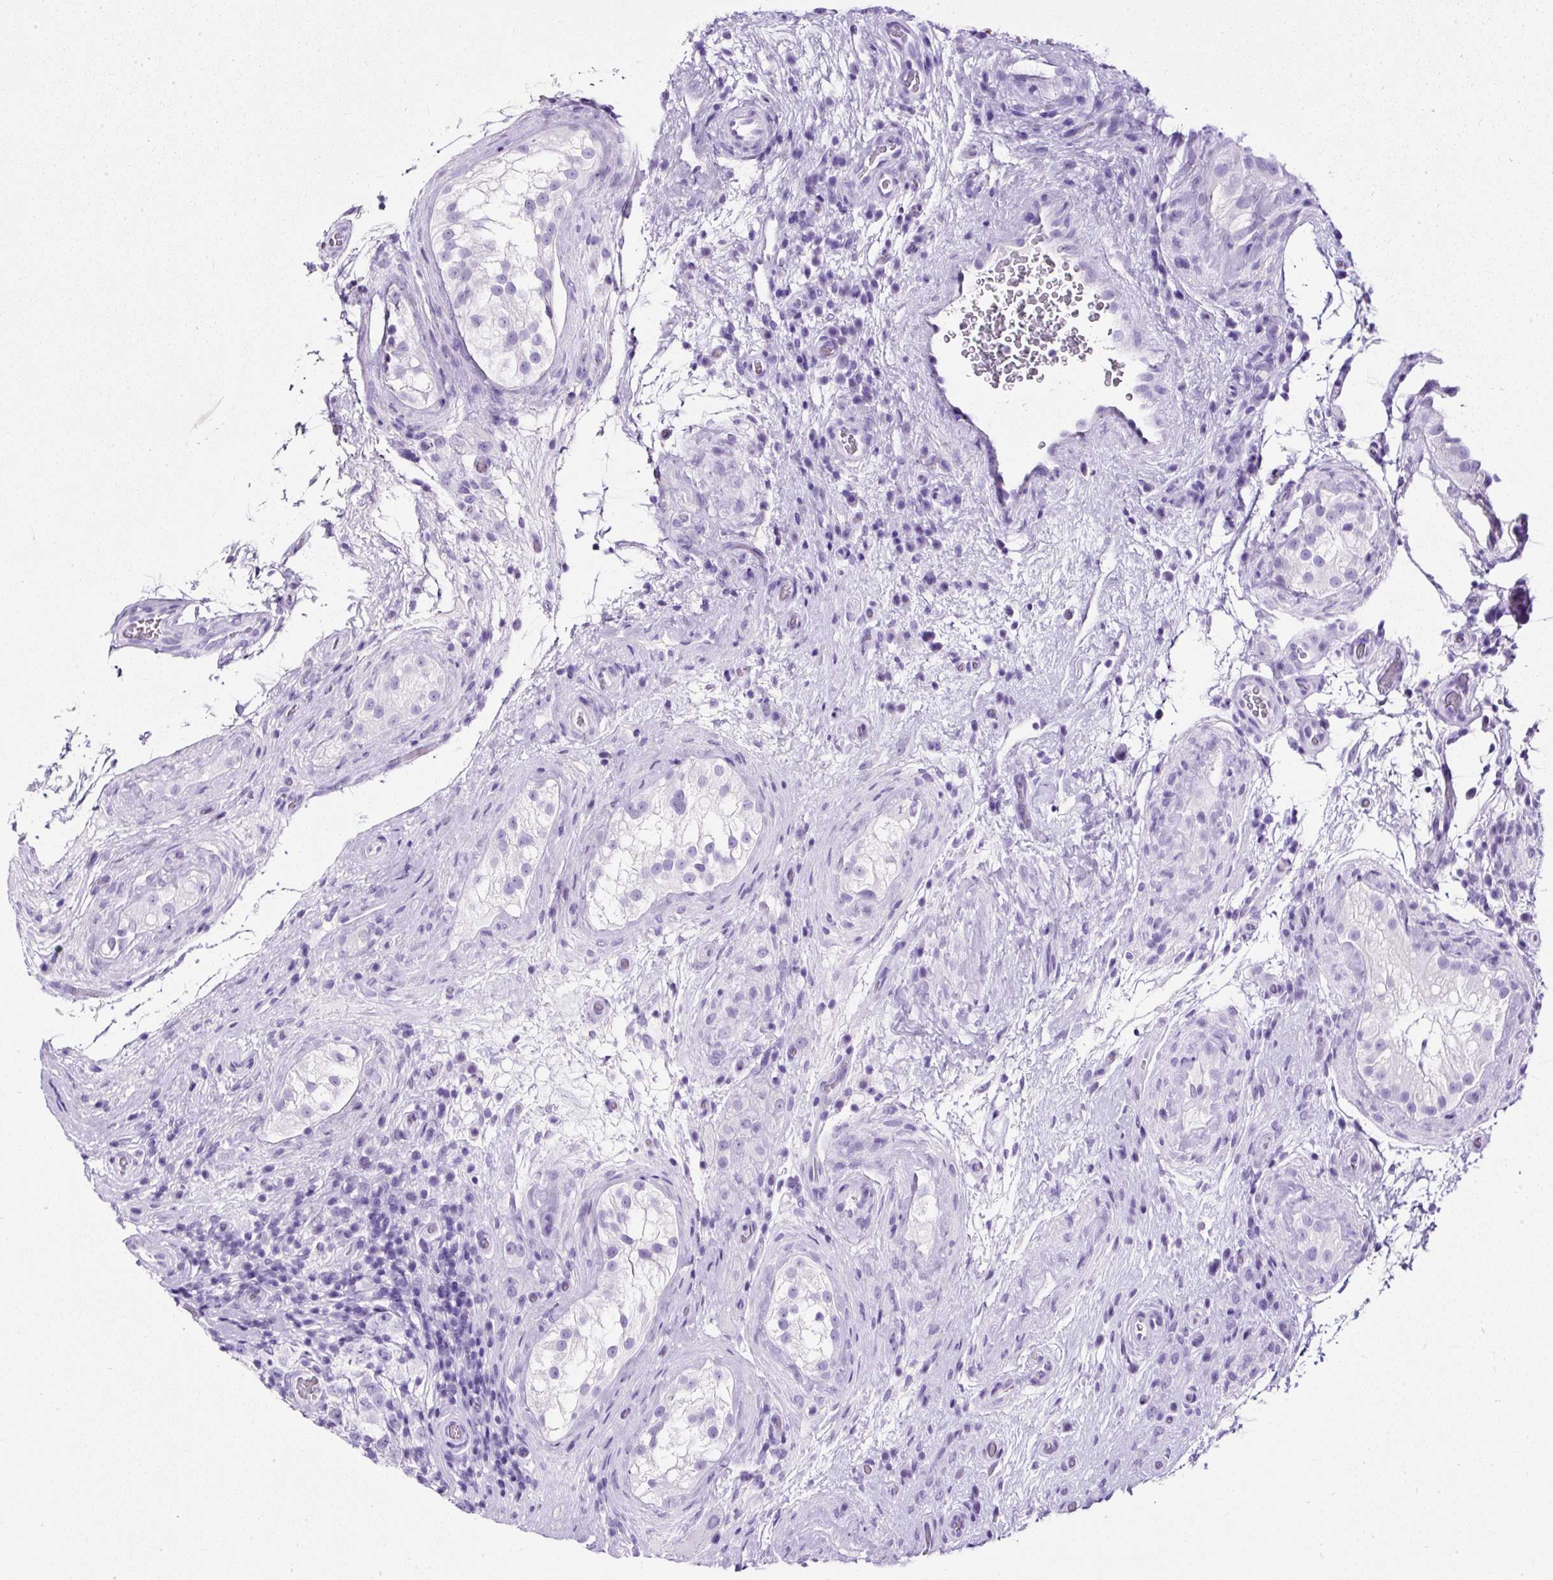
{"staining": {"intensity": "negative", "quantity": "none", "location": "none"}, "tissue": "testis cancer", "cell_type": "Tumor cells", "image_type": "cancer", "snomed": [{"axis": "morphology", "description": "Seminoma, NOS"}, {"axis": "morphology", "description": "Carcinoma, Embryonal, NOS"}, {"axis": "topography", "description": "Testis"}], "caption": "This is an IHC photomicrograph of human testis embryonal carcinoma. There is no staining in tumor cells.", "gene": "NTS", "patient": {"sex": "male", "age": 41}}